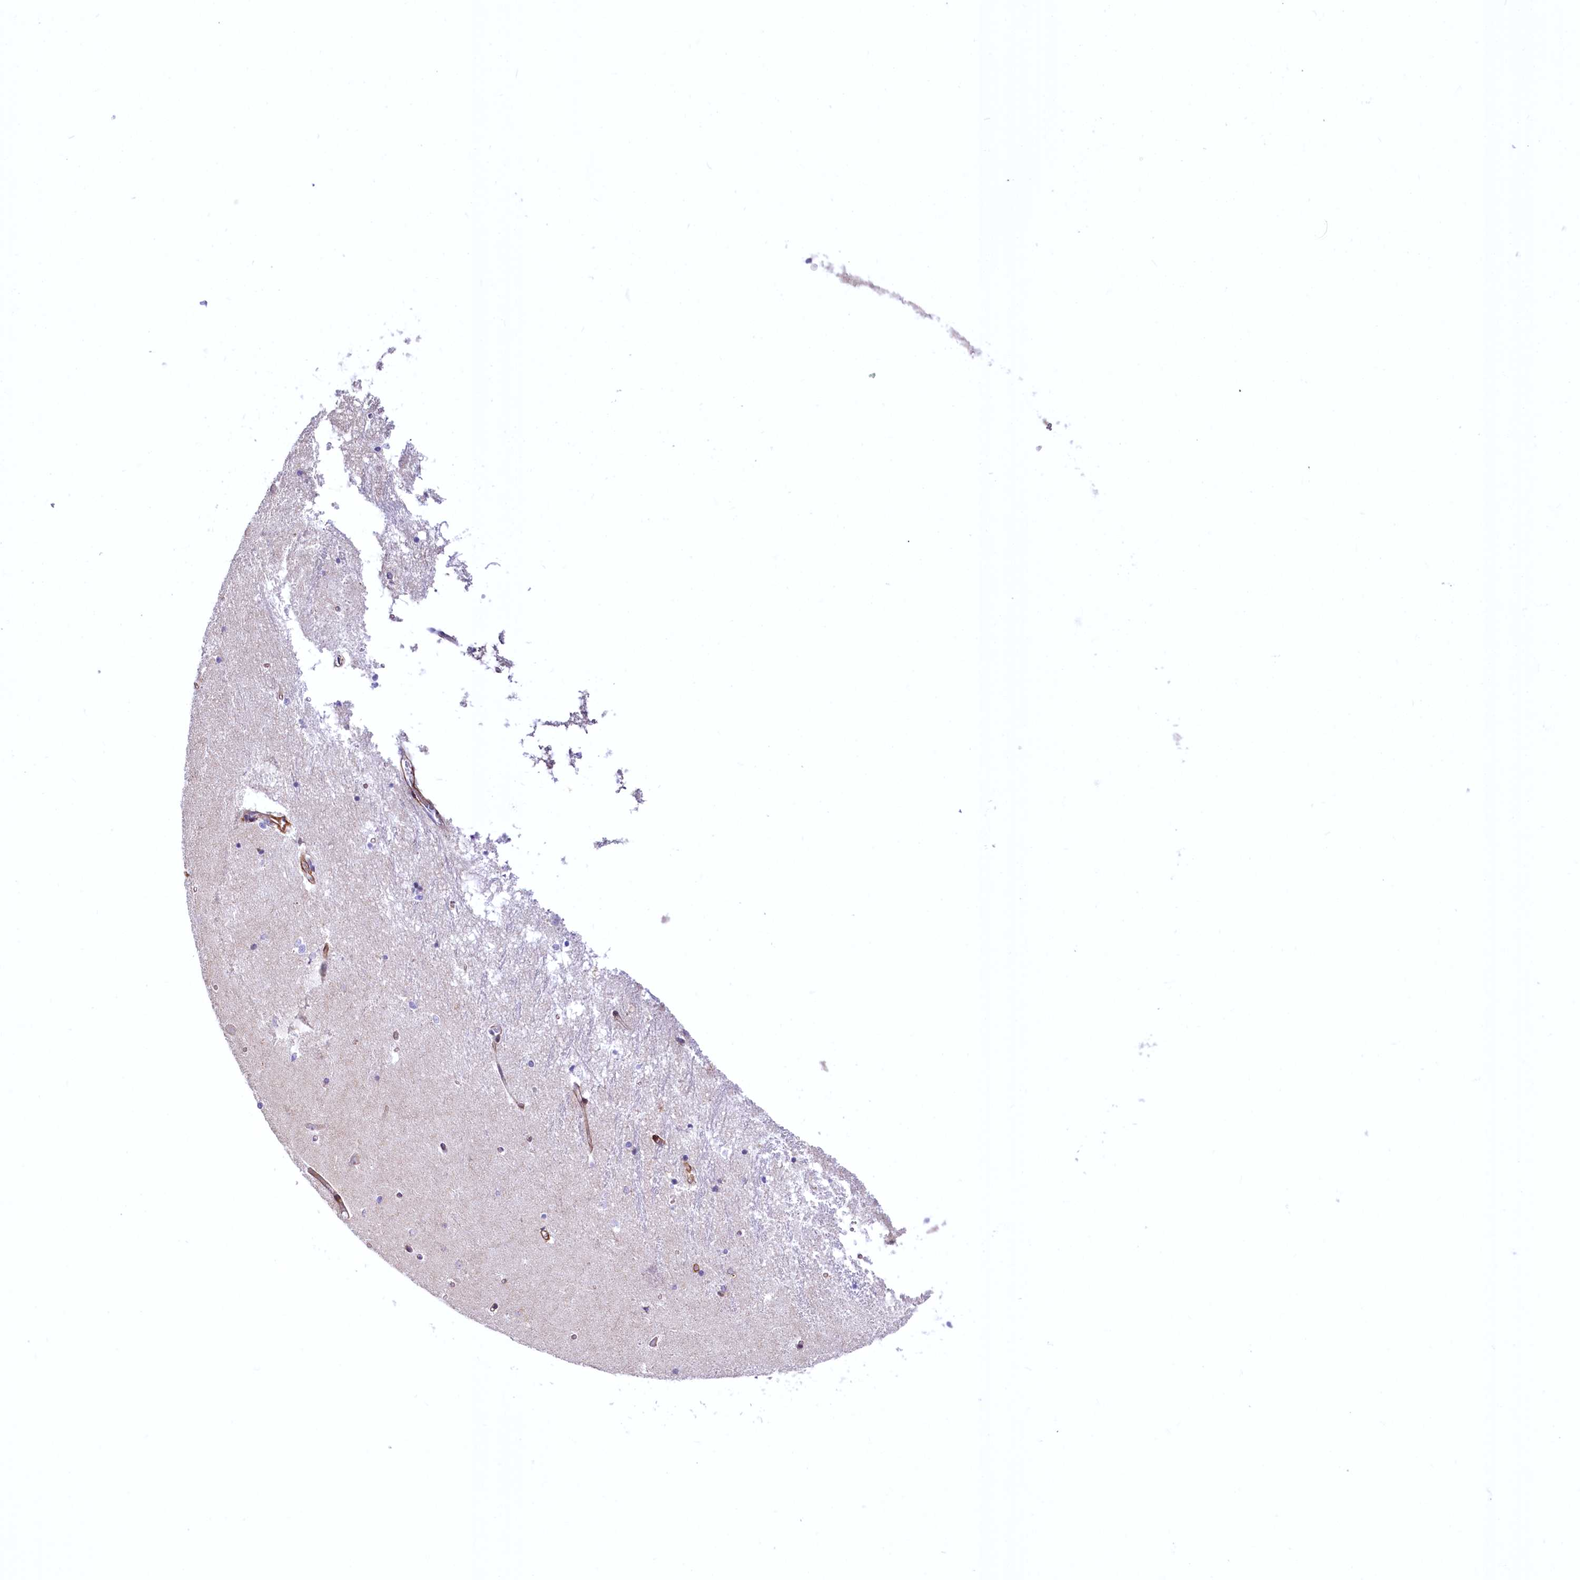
{"staining": {"intensity": "negative", "quantity": "none", "location": "none"}, "tissue": "hippocampus", "cell_type": "Glial cells", "image_type": "normal", "snomed": [{"axis": "morphology", "description": "Normal tissue, NOS"}, {"axis": "topography", "description": "Hippocampus"}], "caption": "High power microscopy micrograph of an IHC micrograph of benign hippocampus, revealing no significant staining in glial cells.", "gene": "SYNPO2", "patient": {"sex": "male", "age": 70}}